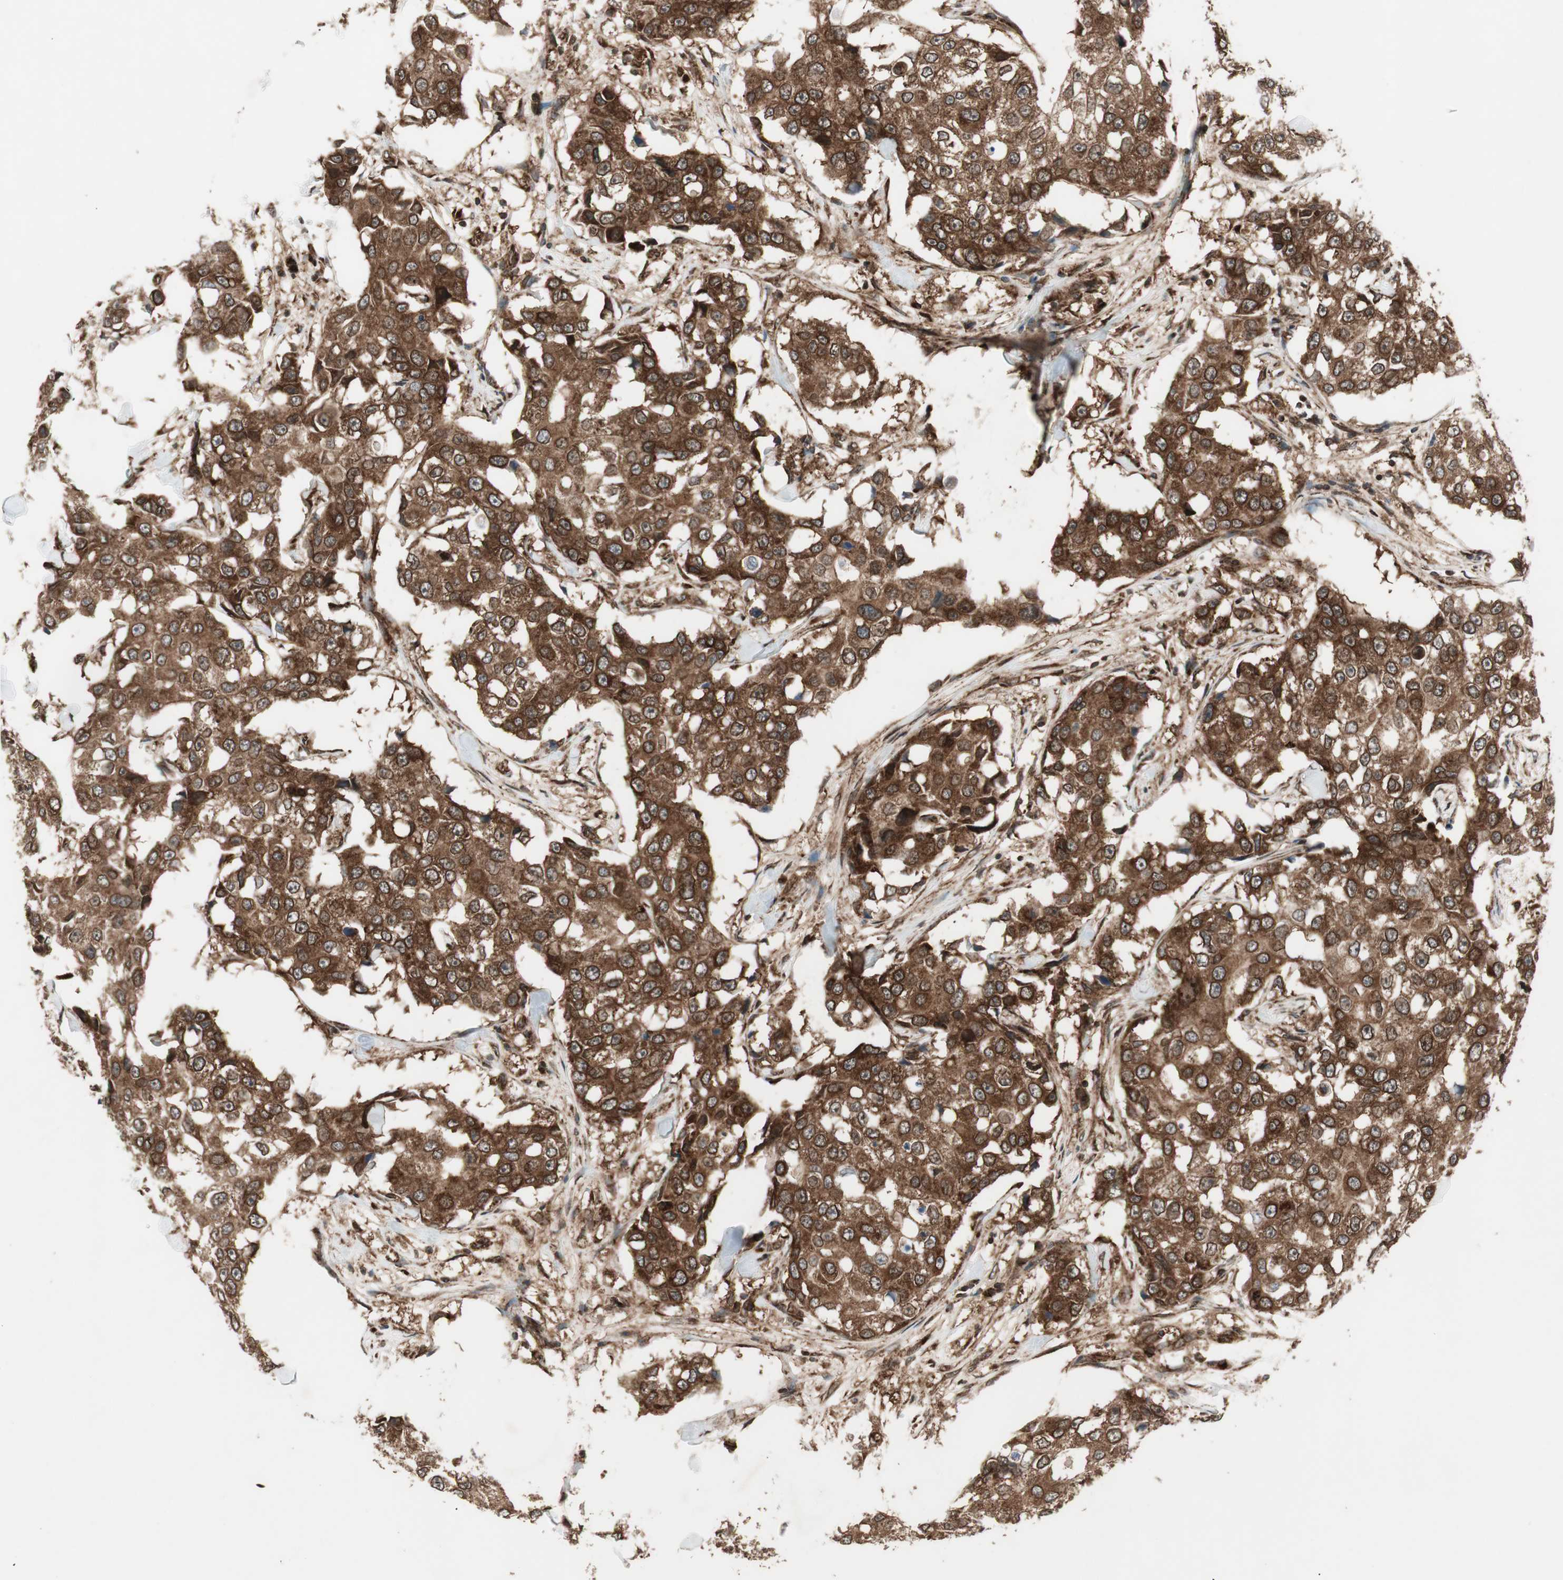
{"staining": {"intensity": "strong", "quantity": ">75%", "location": "cytoplasmic/membranous,nuclear"}, "tissue": "breast cancer", "cell_type": "Tumor cells", "image_type": "cancer", "snomed": [{"axis": "morphology", "description": "Duct carcinoma"}, {"axis": "topography", "description": "Breast"}], "caption": "A histopathology image showing strong cytoplasmic/membranous and nuclear staining in approximately >75% of tumor cells in breast intraductal carcinoma, as visualized by brown immunohistochemical staining.", "gene": "NUP62", "patient": {"sex": "female", "age": 27}}